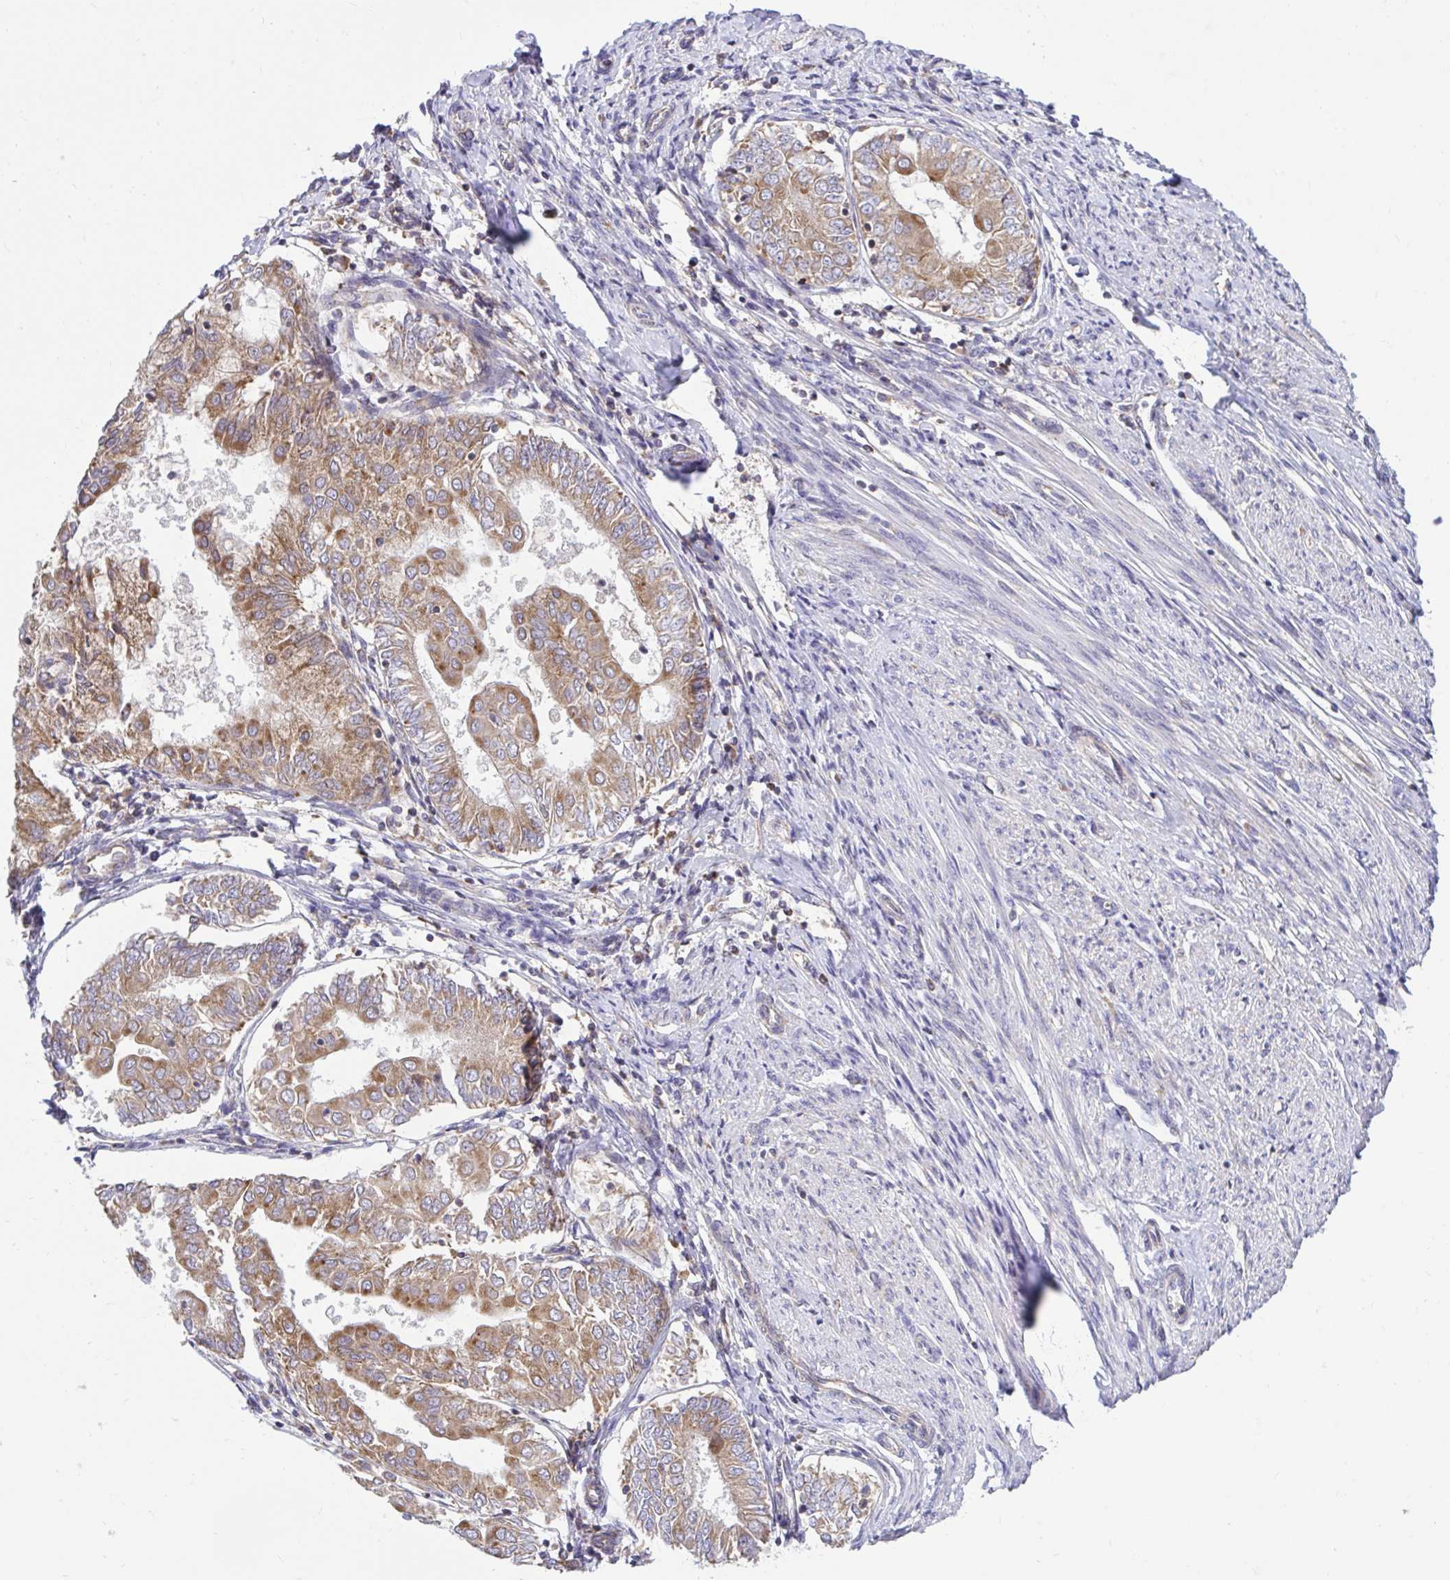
{"staining": {"intensity": "moderate", "quantity": ">75%", "location": "cytoplasmic/membranous"}, "tissue": "endometrial cancer", "cell_type": "Tumor cells", "image_type": "cancer", "snomed": [{"axis": "morphology", "description": "Adenocarcinoma, NOS"}, {"axis": "topography", "description": "Endometrium"}], "caption": "The image shows immunohistochemical staining of endometrial cancer (adenocarcinoma). There is moderate cytoplasmic/membranous staining is identified in approximately >75% of tumor cells.", "gene": "VTI1B", "patient": {"sex": "female", "age": 68}}